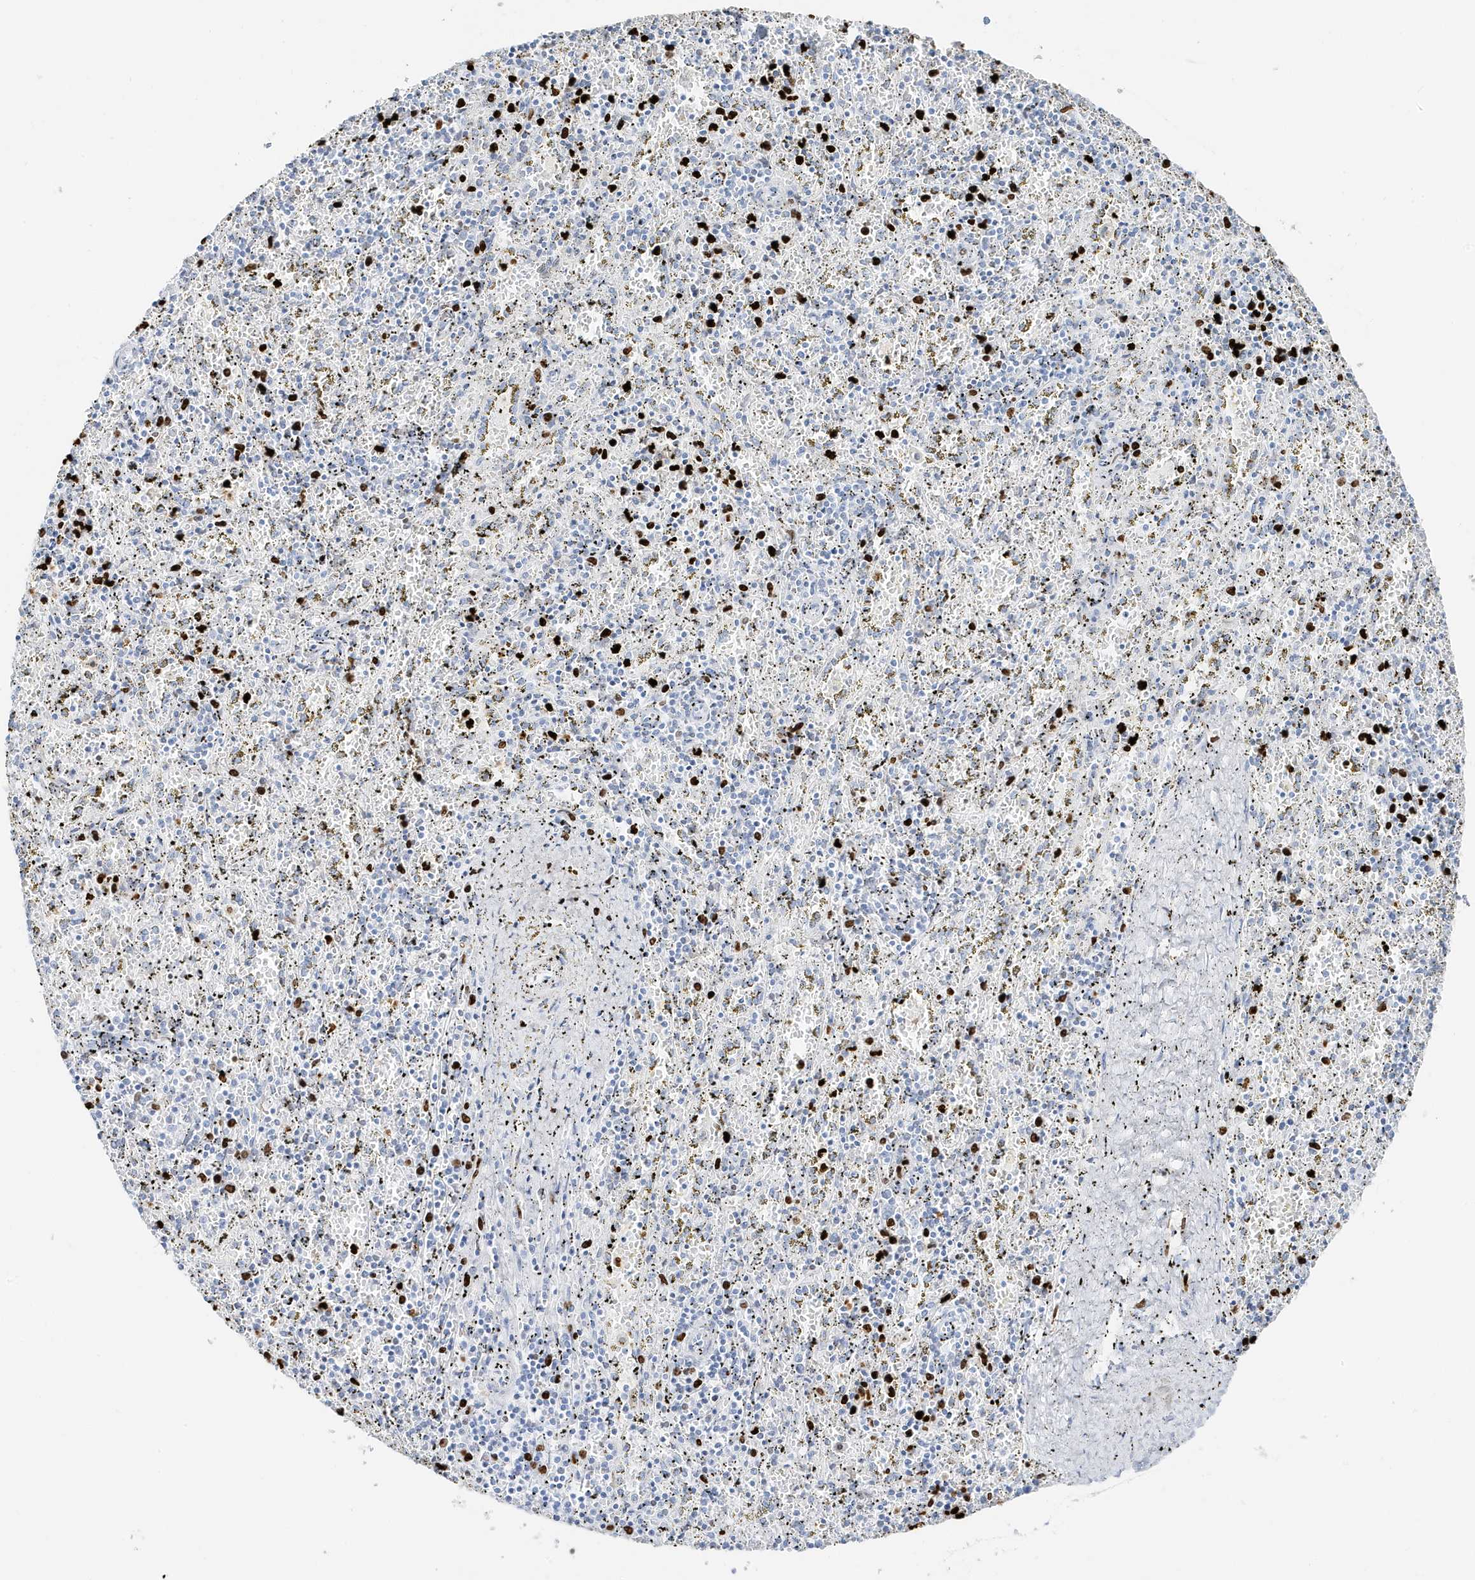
{"staining": {"intensity": "strong", "quantity": "25%-75%", "location": "nuclear"}, "tissue": "spleen", "cell_type": "Cells in red pulp", "image_type": "normal", "snomed": [{"axis": "morphology", "description": "Normal tissue, NOS"}, {"axis": "topography", "description": "Spleen"}], "caption": "This image reveals benign spleen stained with immunohistochemistry (IHC) to label a protein in brown. The nuclear of cells in red pulp show strong positivity for the protein. Nuclei are counter-stained blue.", "gene": "MNDA", "patient": {"sex": "male", "age": 11}}